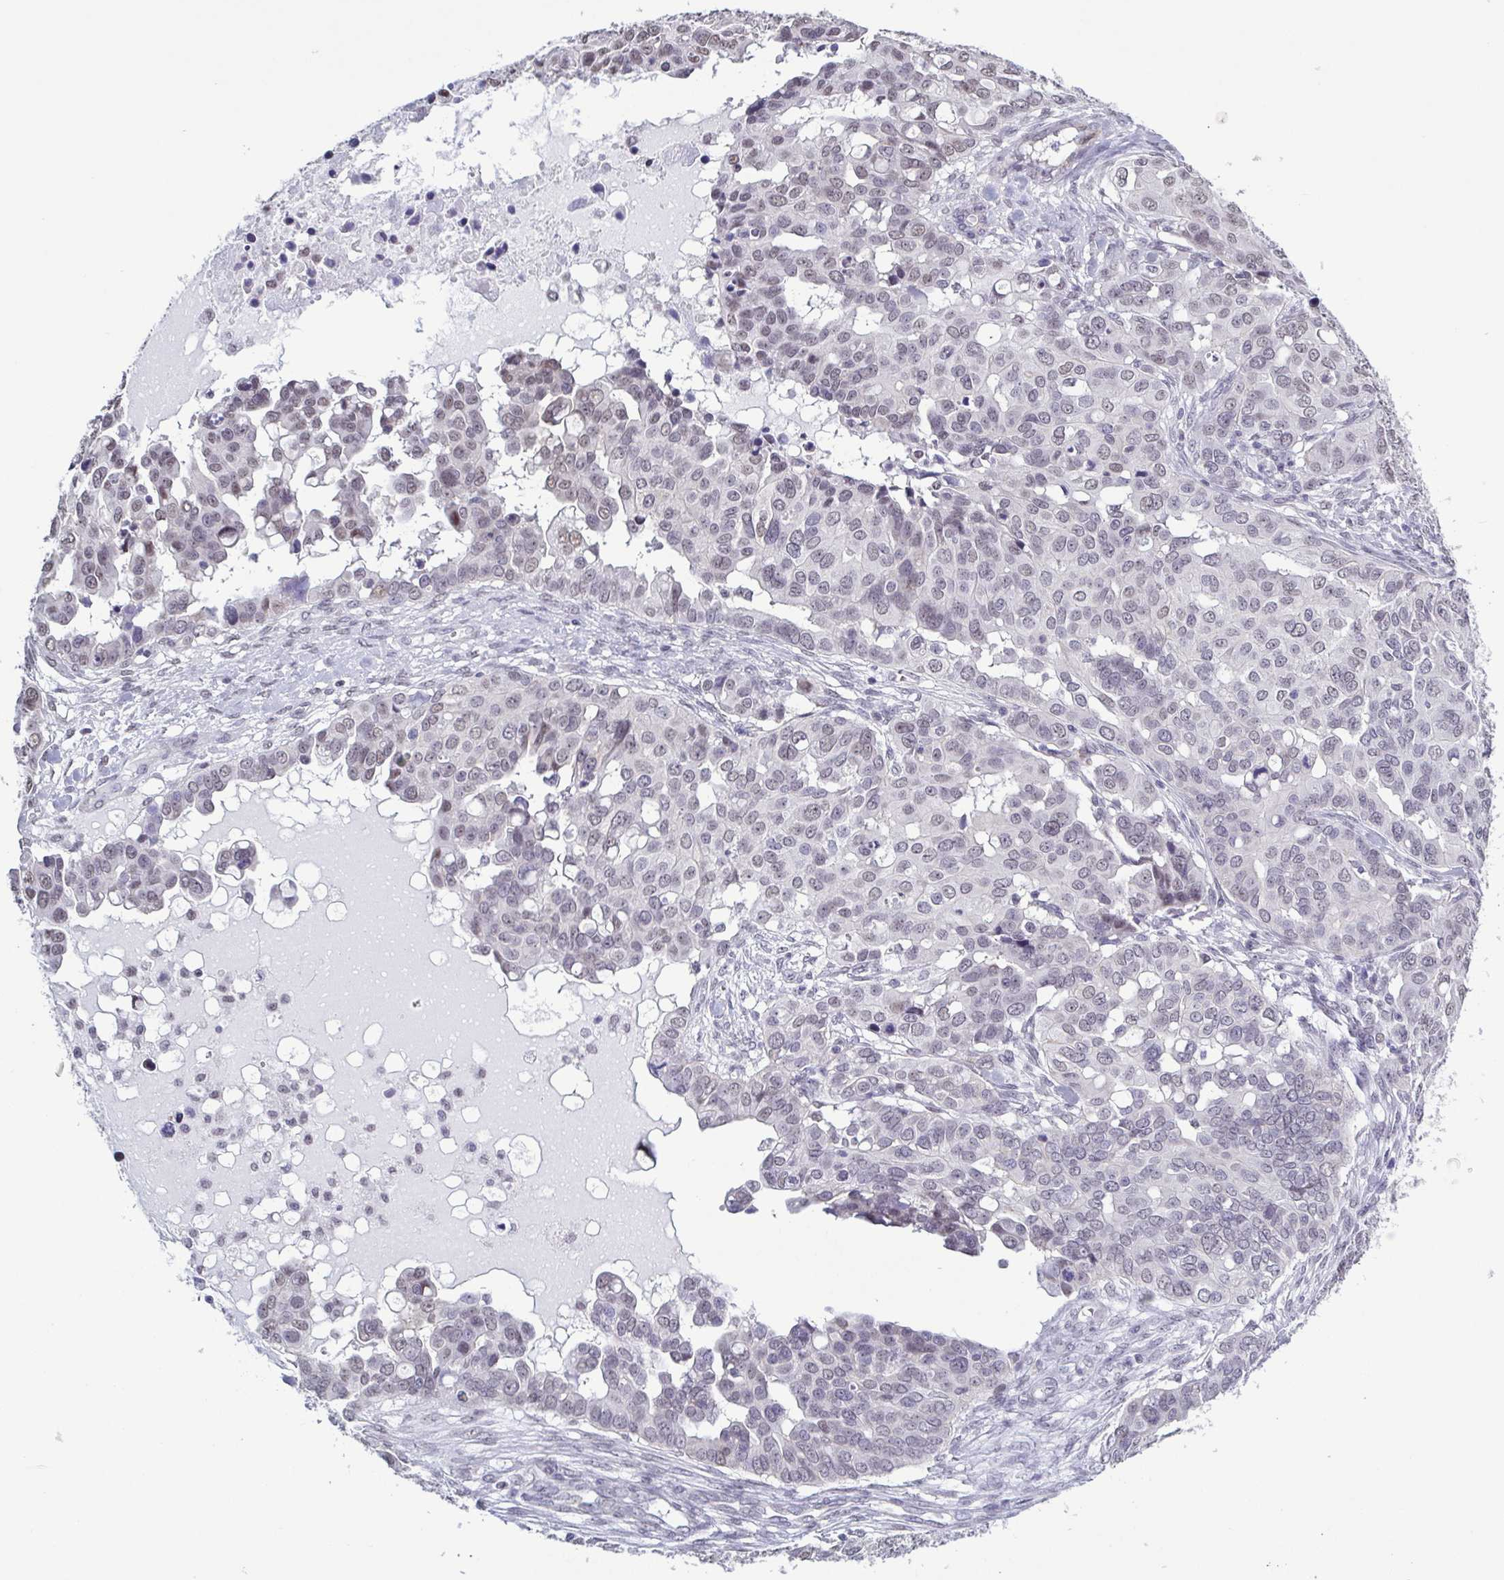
{"staining": {"intensity": "negative", "quantity": "none", "location": "none"}, "tissue": "ovarian cancer", "cell_type": "Tumor cells", "image_type": "cancer", "snomed": [{"axis": "morphology", "description": "Carcinoma, endometroid"}, {"axis": "topography", "description": "Ovary"}], "caption": "High magnification brightfield microscopy of ovarian cancer (endometroid carcinoma) stained with DAB (brown) and counterstained with hematoxylin (blue): tumor cells show no significant staining.", "gene": "TMEM92", "patient": {"sex": "female", "age": 78}}